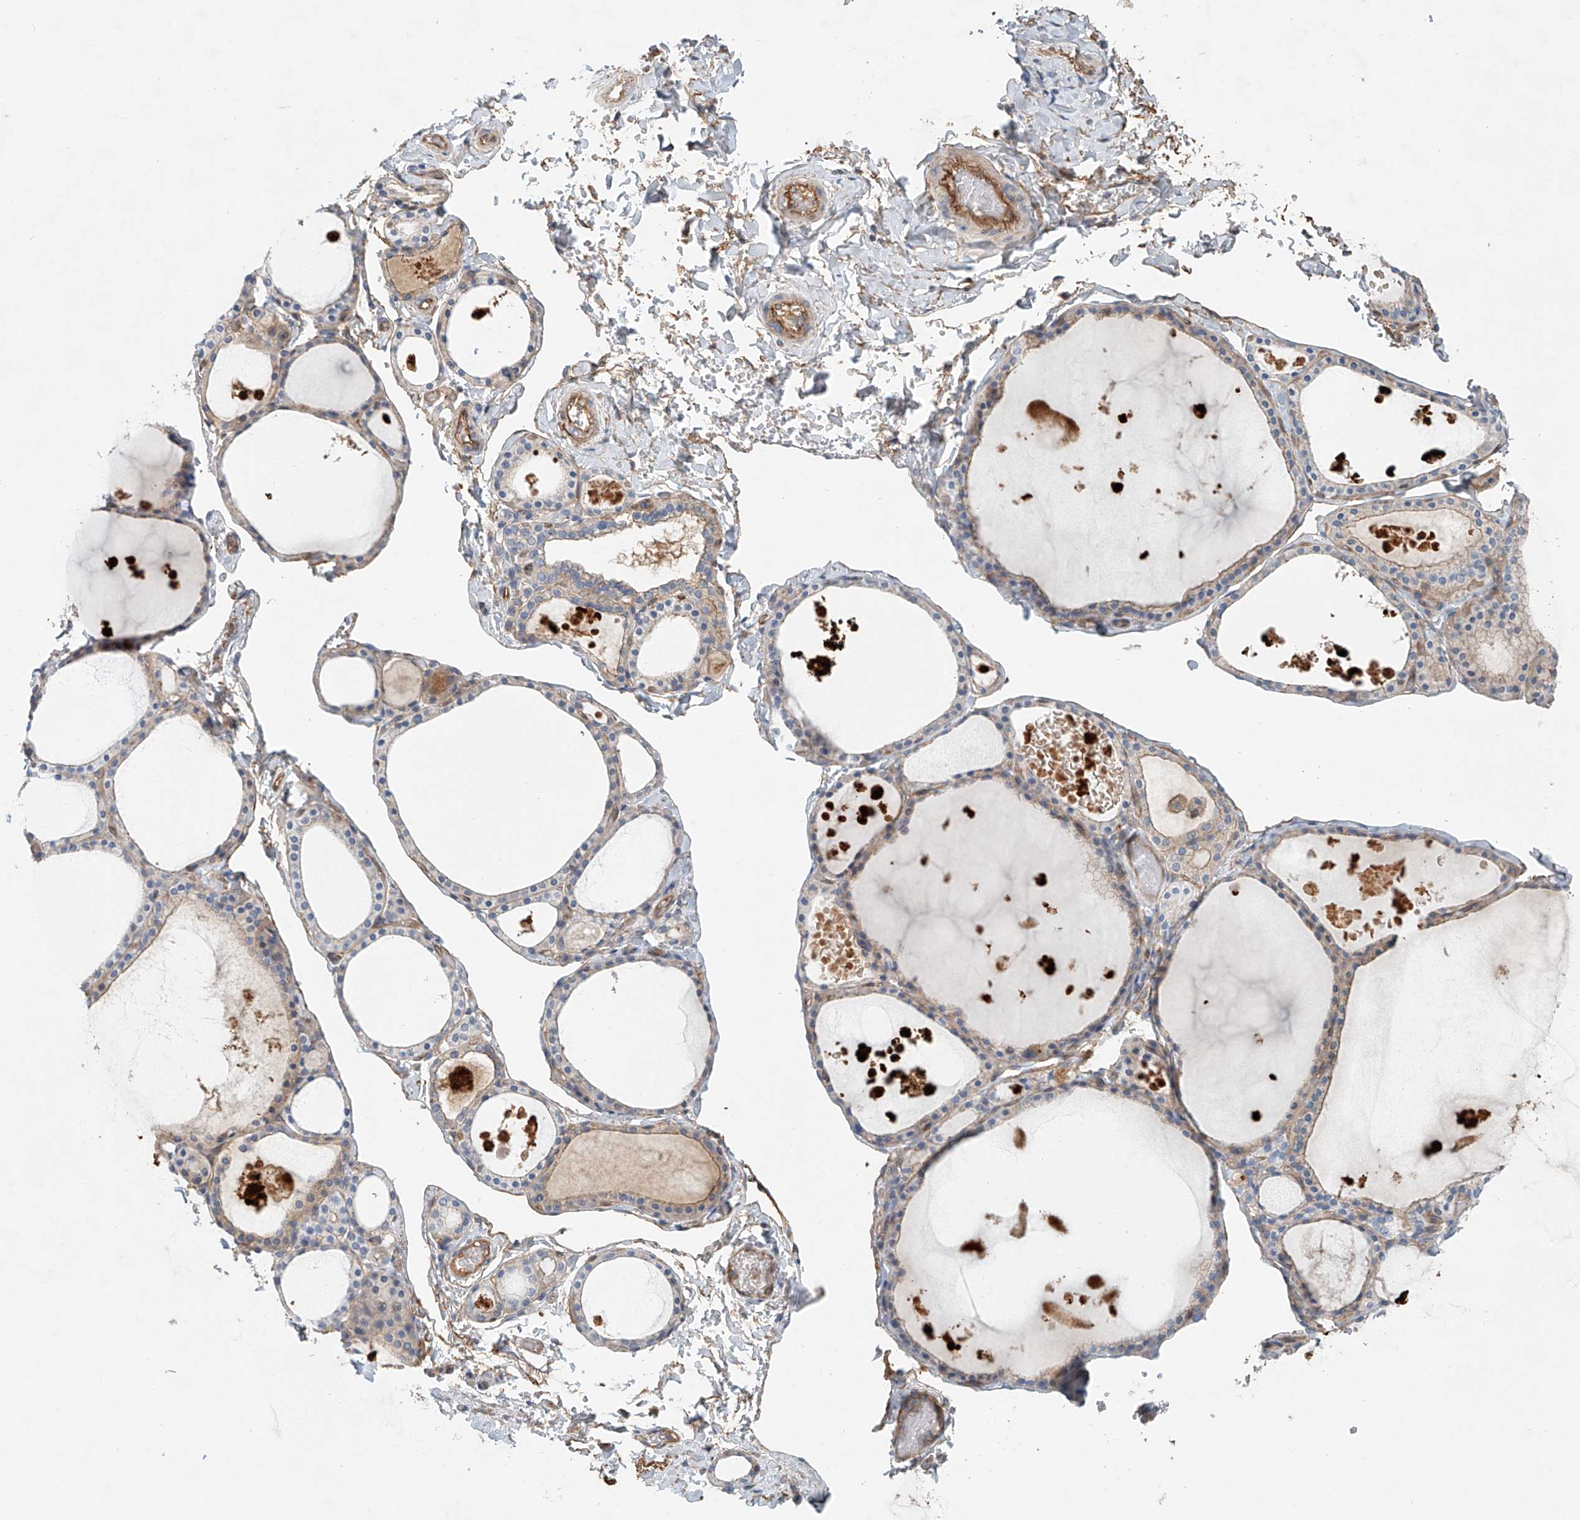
{"staining": {"intensity": "weak", "quantity": "25%-75%", "location": "cytoplasmic/membranous"}, "tissue": "thyroid gland", "cell_type": "Glandular cells", "image_type": "normal", "snomed": [{"axis": "morphology", "description": "Normal tissue, NOS"}, {"axis": "topography", "description": "Thyroid gland"}], "caption": "An IHC histopathology image of benign tissue is shown. Protein staining in brown highlights weak cytoplasmic/membranous positivity in thyroid gland within glandular cells. (IHC, brightfield microscopy, high magnification).", "gene": "FRYL", "patient": {"sex": "male", "age": 56}}